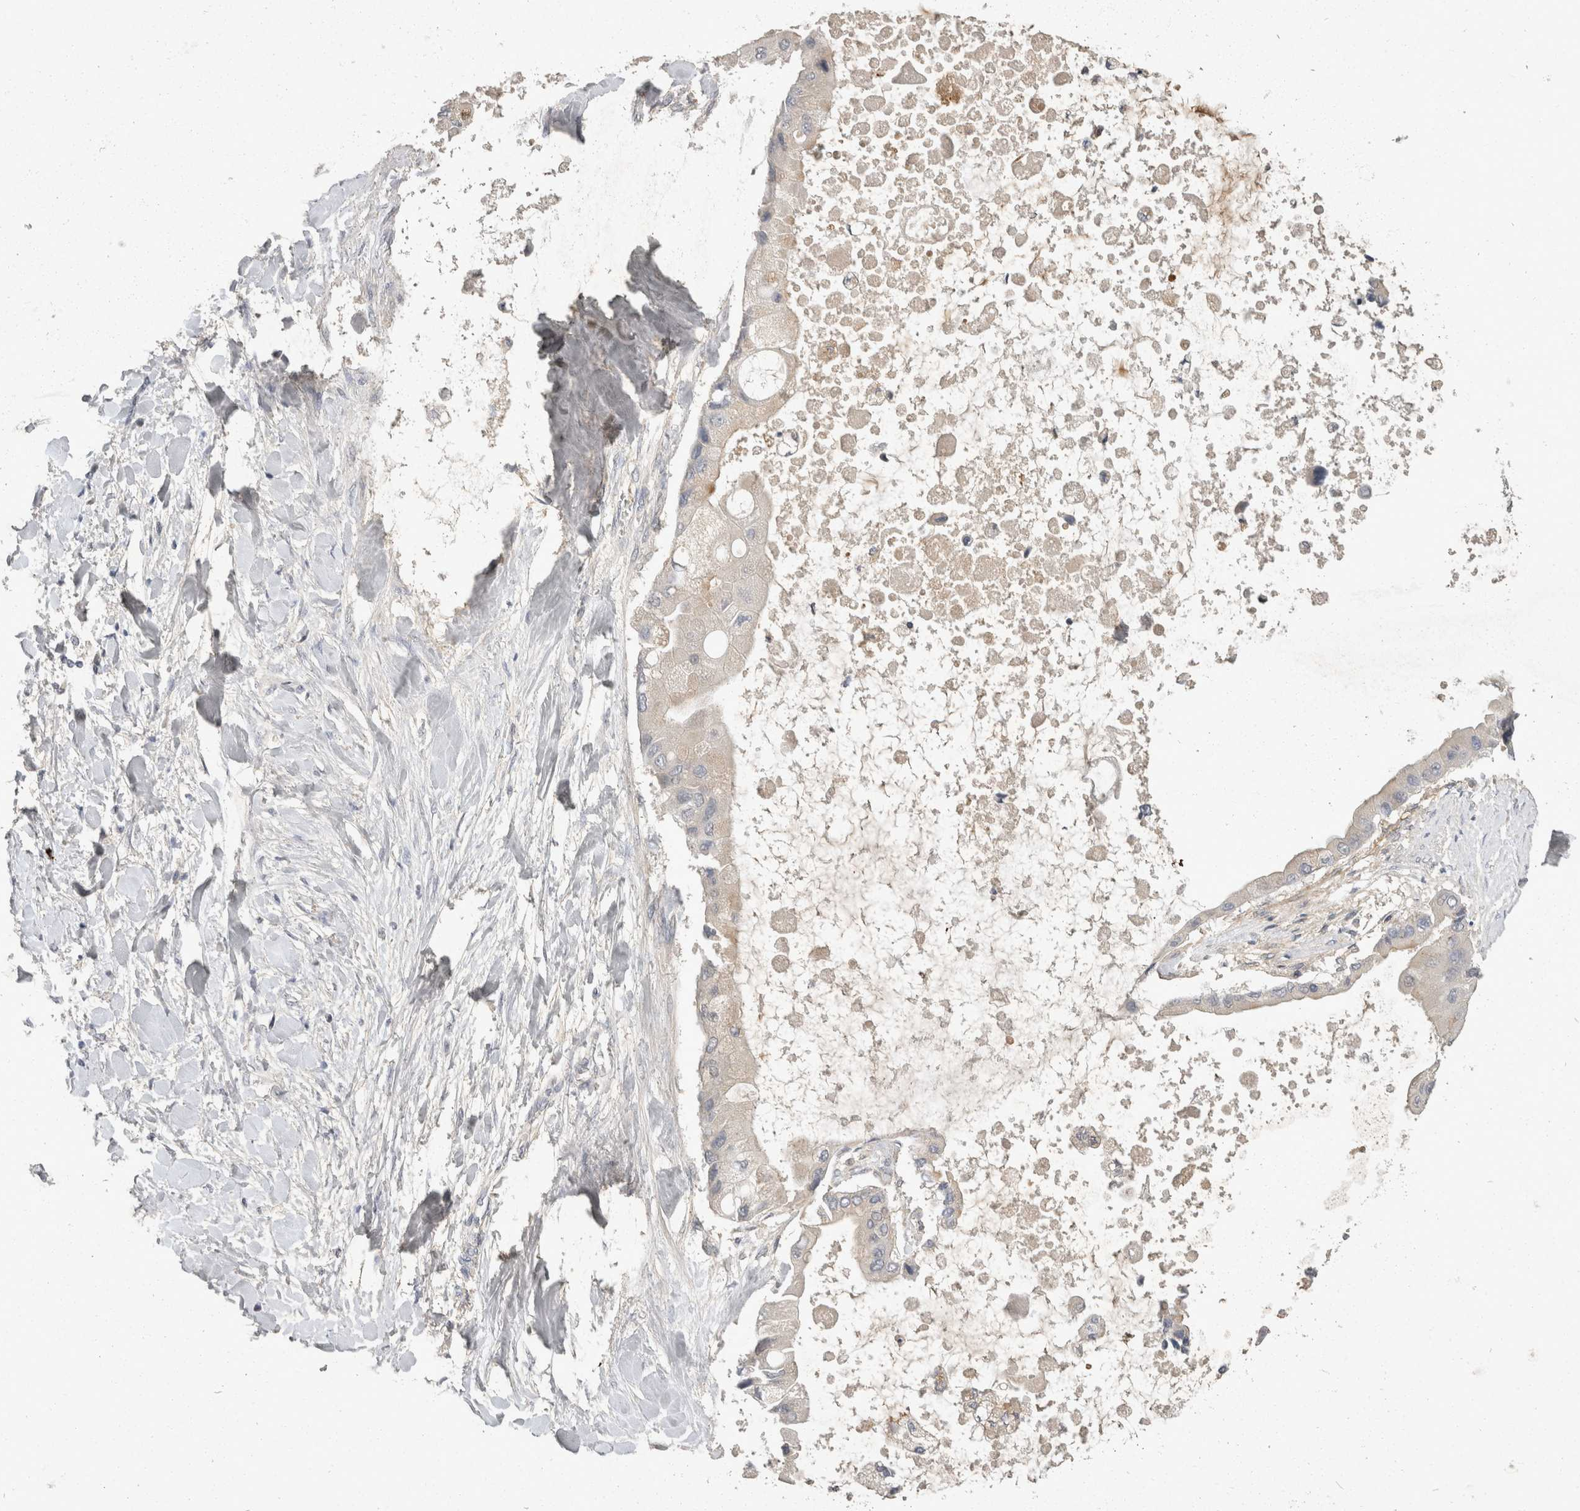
{"staining": {"intensity": "moderate", "quantity": "<25%", "location": "cytoplasmic/membranous"}, "tissue": "liver cancer", "cell_type": "Tumor cells", "image_type": "cancer", "snomed": [{"axis": "morphology", "description": "Cholangiocarcinoma"}, {"axis": "topography", "description": "Liver"}], "caption": "DAB (3,3'-diaminobenzidine) immunohistochemical staining of human liver cholangiocarcinoma exhibits moderate cytoplasmic/membranous protein expression in about <25% of tumor cells.", "gene": "TOM1L2", "patient": {"sex": "male", "age": 50}}